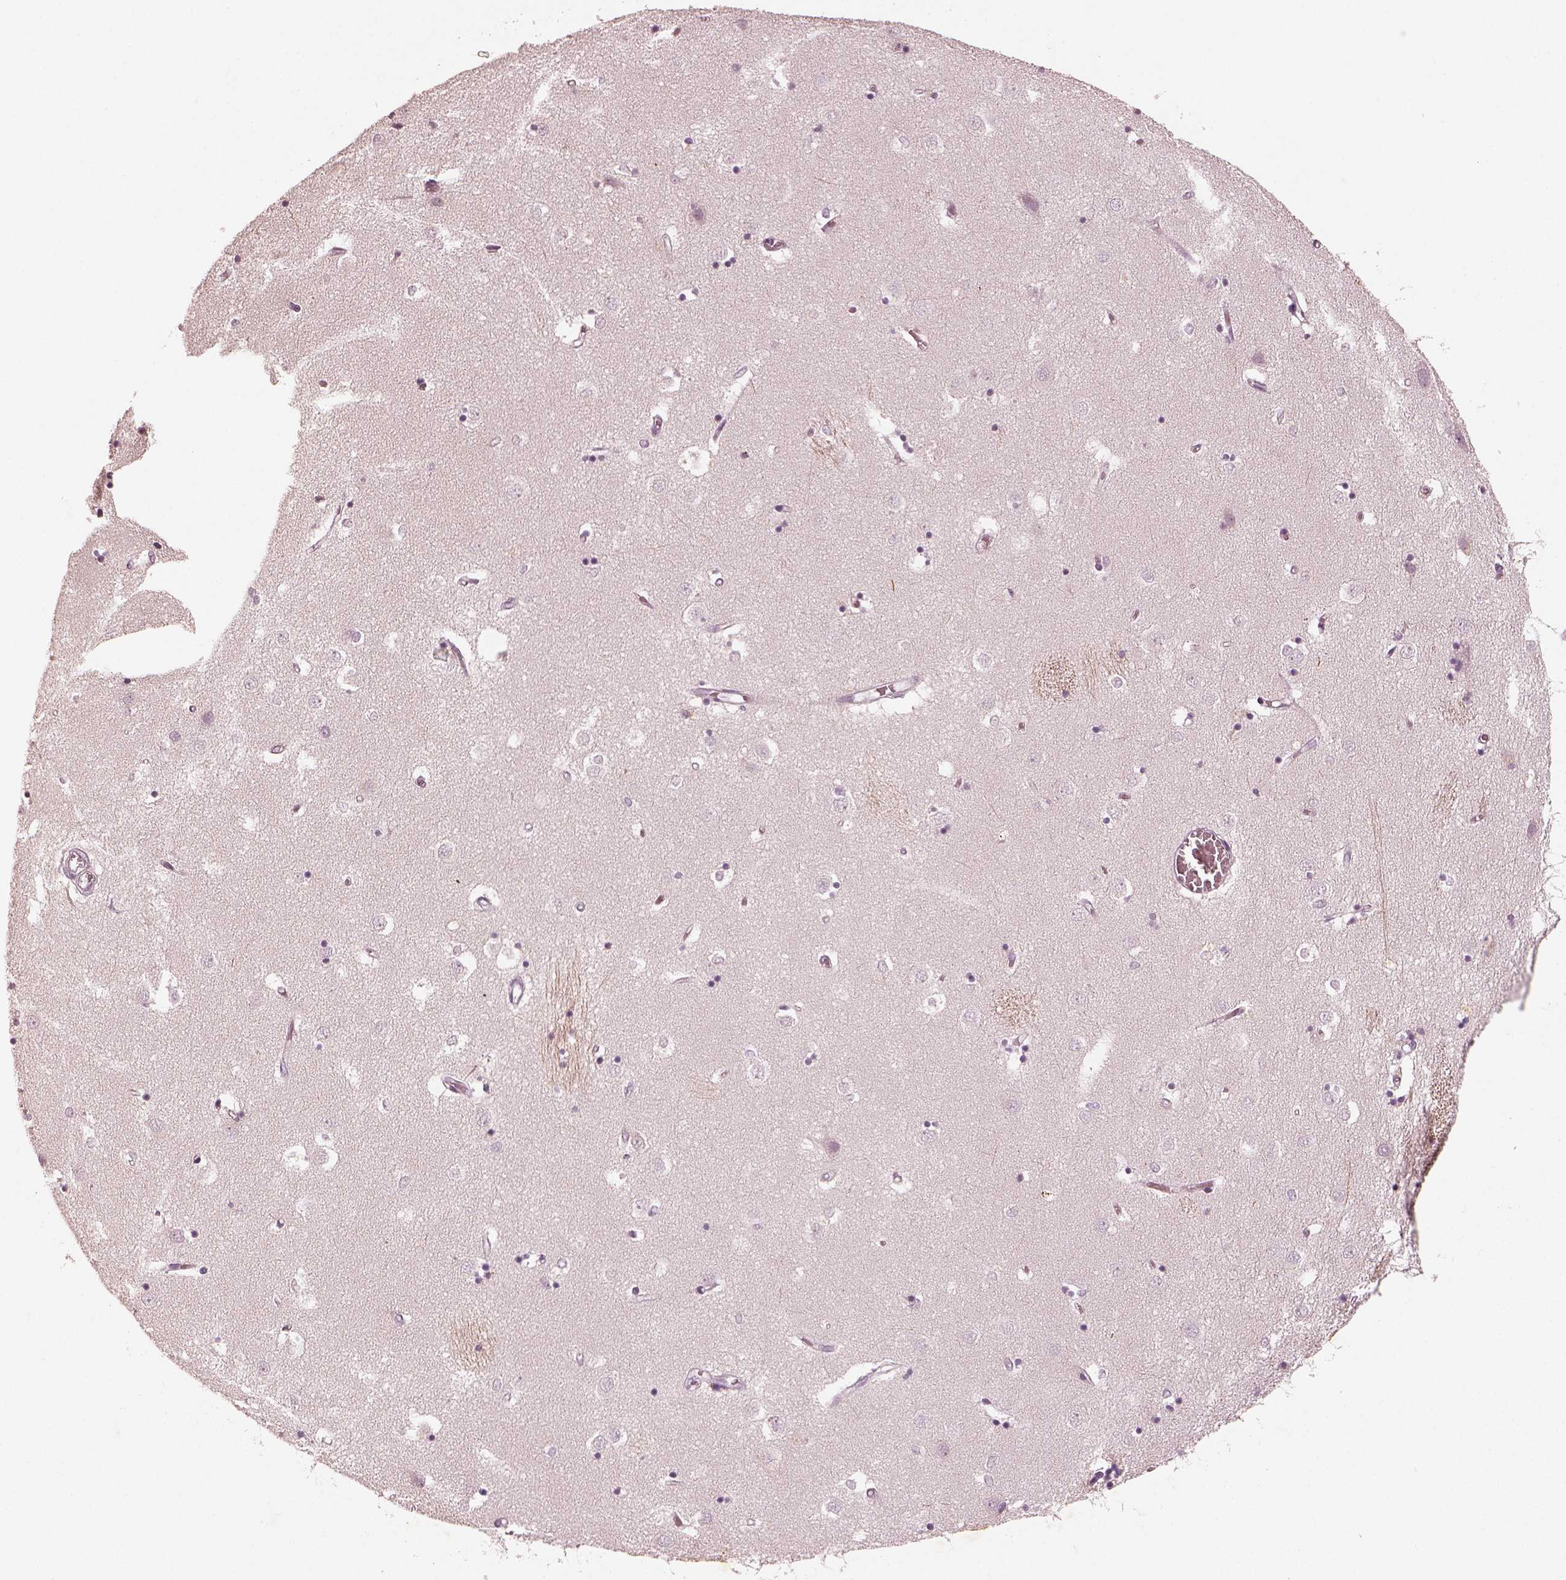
{"staining": {"intensity": "negative", "quantity": "none", "location": "none"}, "tissue": "caudate", "cell_type": "Glial cells", "image_type": "normal", "snomed": [{"axis": "morphology", "description": "Normal tissue, NOS"}, {"axis": "topography", "description": "Lateral ventricle wall"}], "caption": "Glial cells show no significant protein staining in benign caudate. Brightfield microscopy of immunohistochemistry stained with DAB (brown) and hematoxylin (blue), captured at high magnification.", "gene": "MADCAM1", "patient": {"sex": "male", "age": 54}}